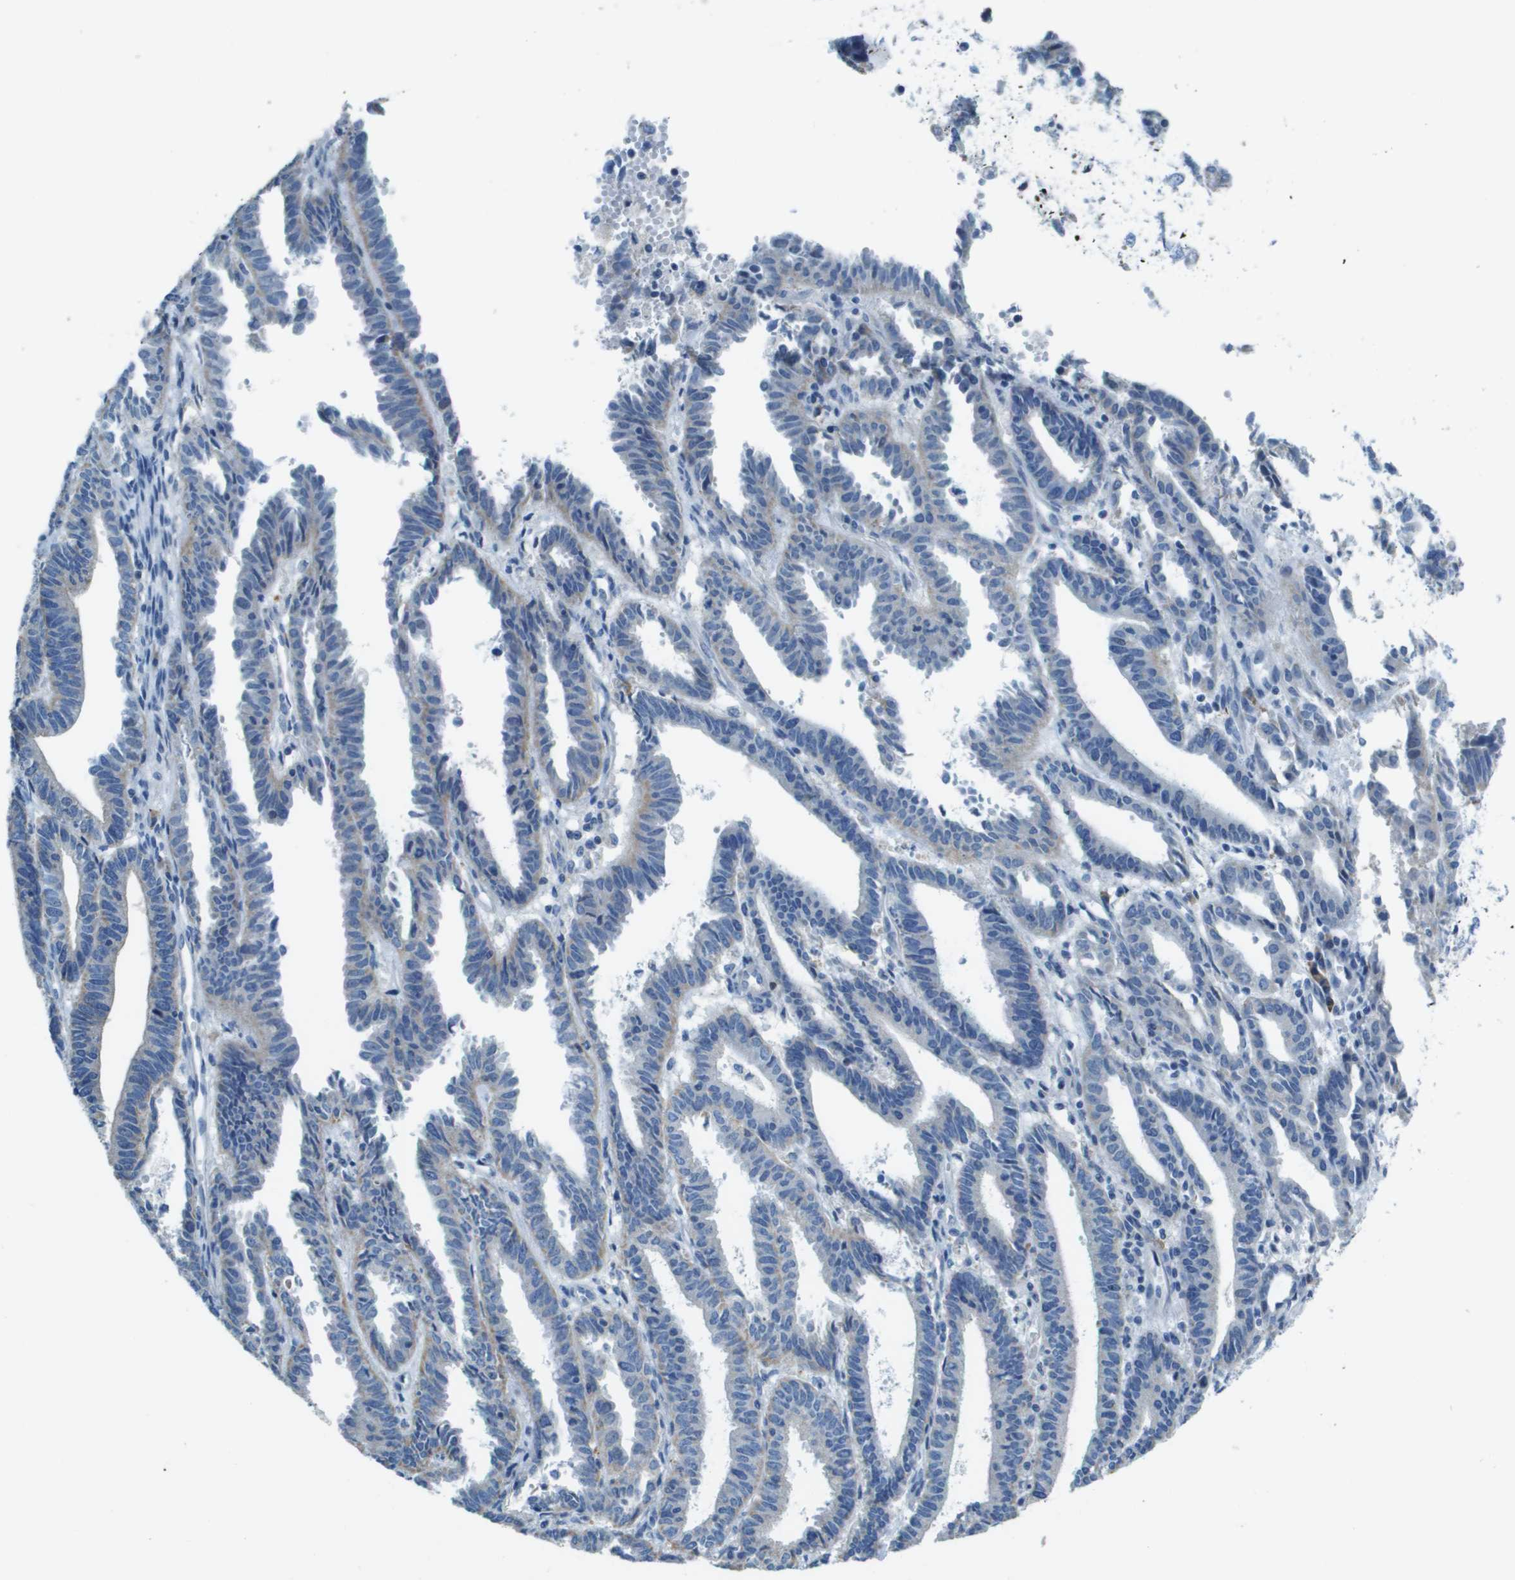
{"staining": {"intensity": "negative", "quantity": "none", "location": "none"}, "tissue": "endometrial cancer", "cell_type": "Tumor cells", "image_type": "cancer", "snomed": [{"axis": "morphology", "description": "Adenocarcinoma, NOS"}, {"axis": "topography", "description": "Uterus"}], "caption": "An image of human endometrial adenocarcinoma is negative for staining in tumor cells.", "gene": "SDC1", "patient": {"sex": "female", "age": 83}}